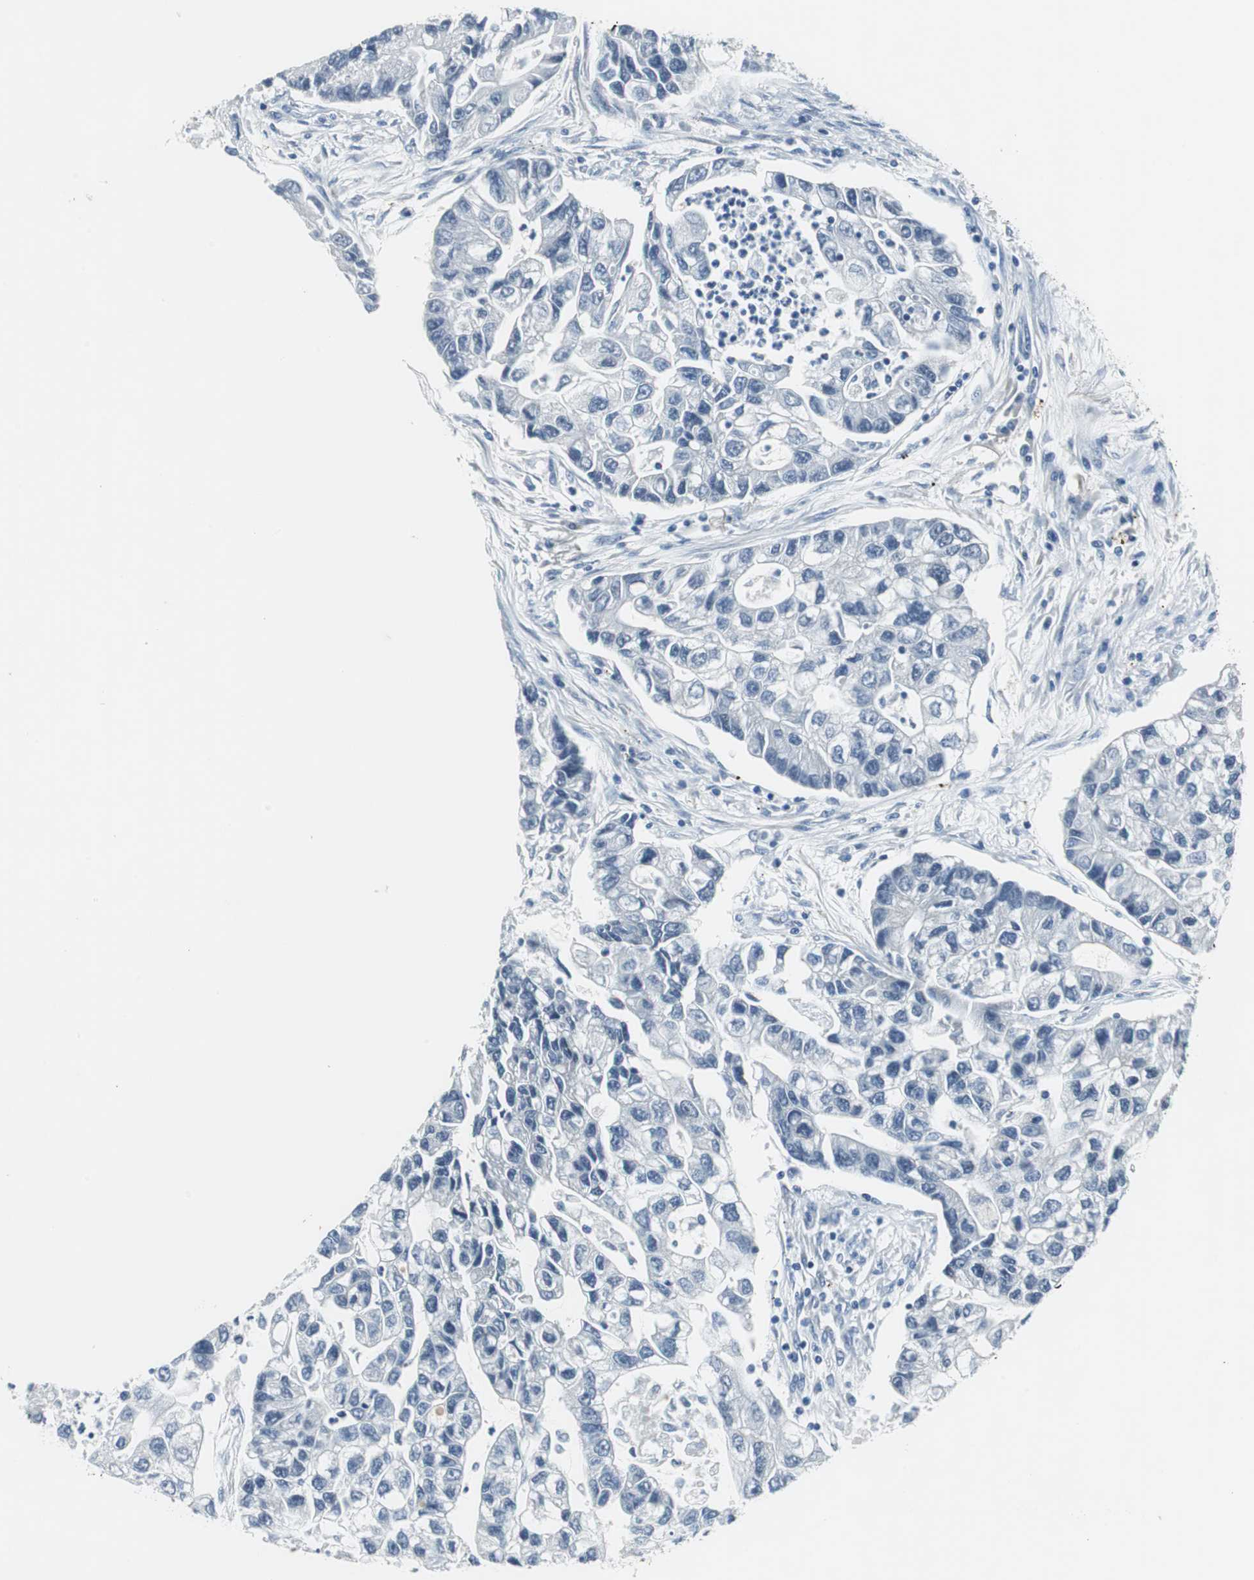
{"staining": {"intensity": "negative", "quantity": "none", "location": "none"}, "tissue": "lung cancer", "cell_type": "Tumor cells", "image_type": "cancer", "snomed": [{"axis": "morphology", "description": "Adenocarcinoma, NOS"}, {"axis": "topography", "description": "Lung"}], "caption": "High power microscopy image of an IHC micrograph of lung cancer, revealing no significant positivity in tumor cells.", "gene": "PLAA", "patient": {"sex": "female", "age": 51}}